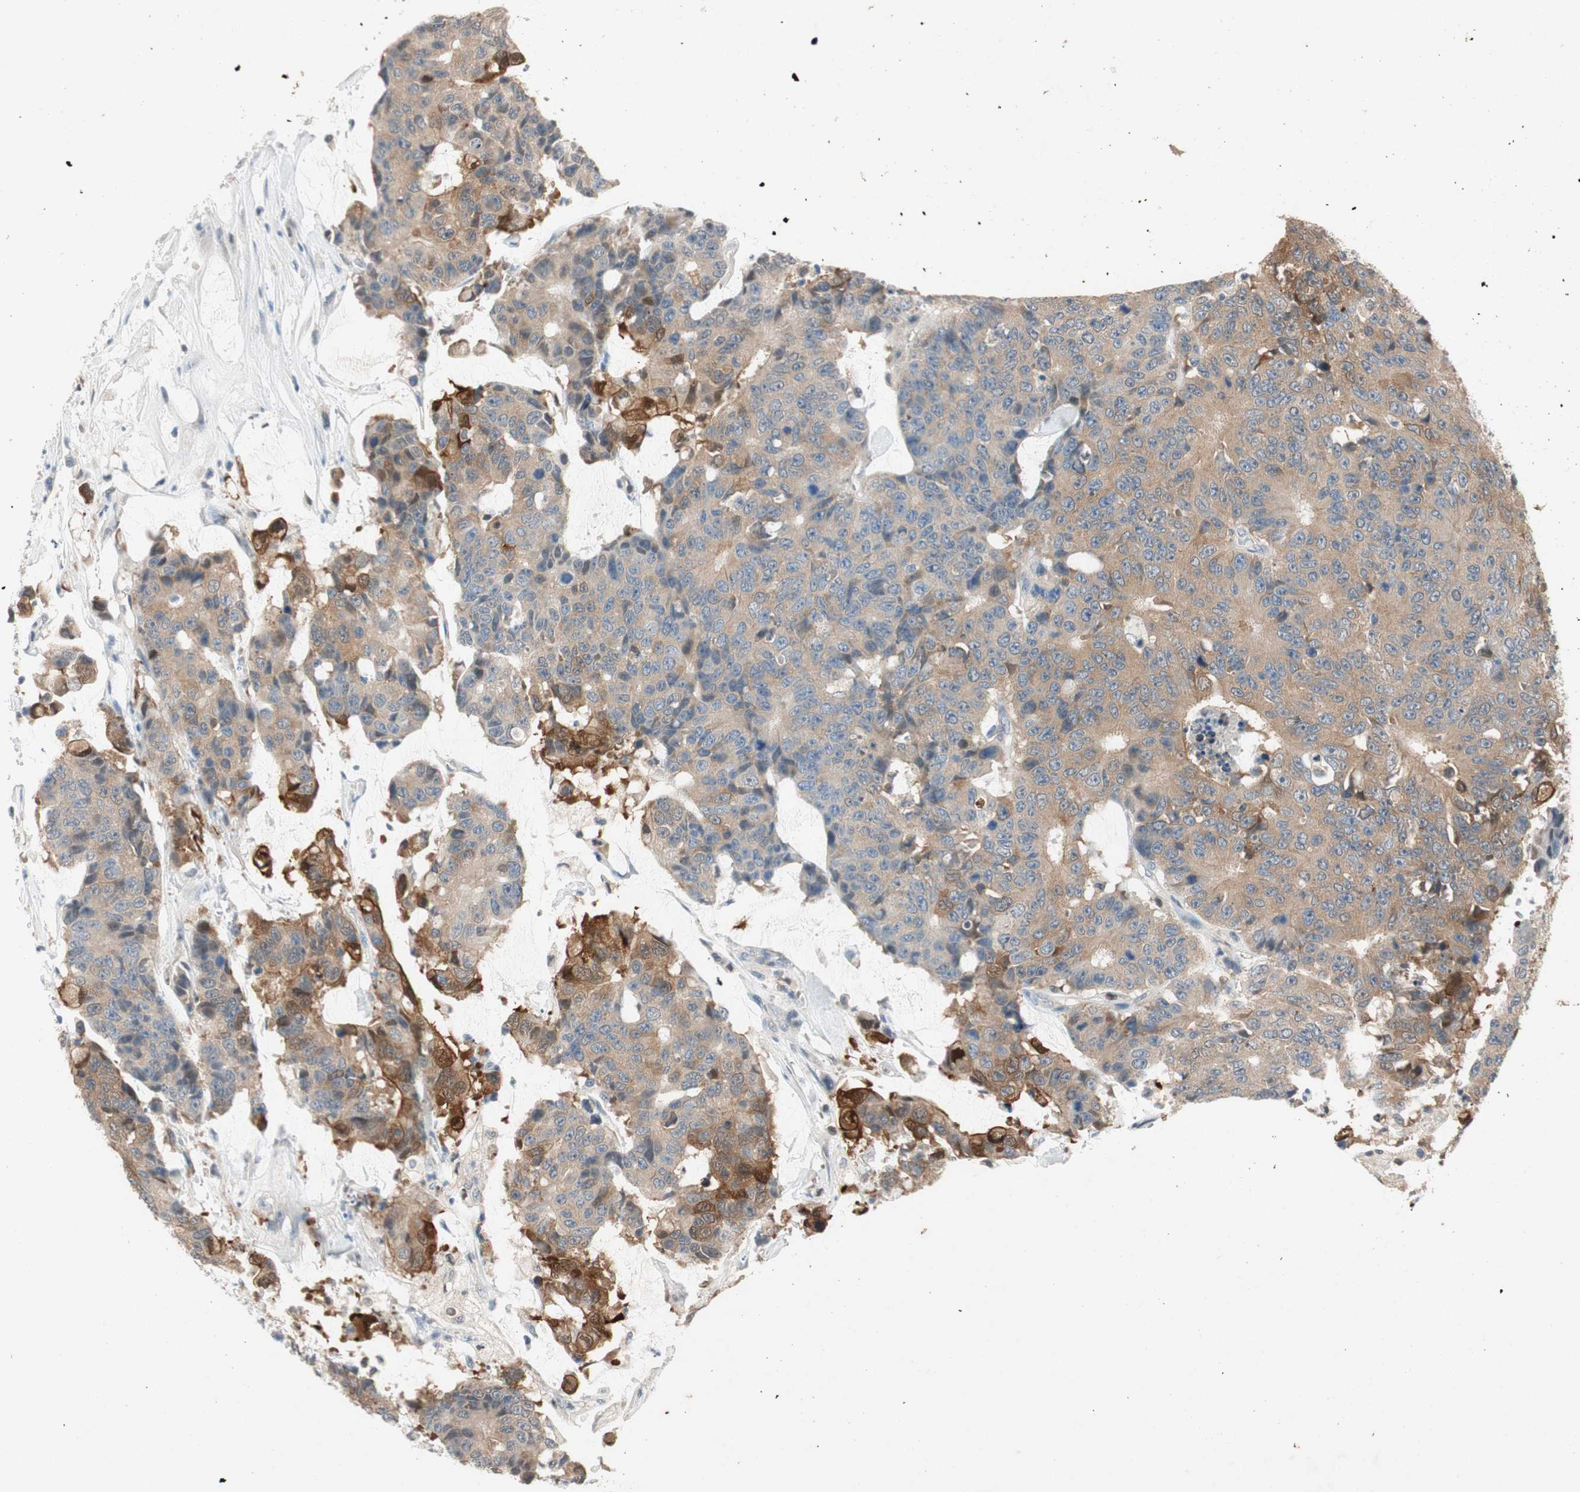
{"staining": {"intensity": "strong", "quantity": "<25%", "location": "cytoplasmic/membranous,nuclear"}, "tissue": "colorectal cancer", "cell_type": "Tumor cells", "image_type": "cancer", "snomed": [{"axis": "morphology", "description": "Adenocarcinoma, NOS"}, {"axis": "topography", "description": "Colon"}], "caption": "Immunohistochemistry (IHC) (DAB) staining of colorectal cancer (adenocarcinoma) exhibits strong cytoplasmic/membranous and nuclear protein staining in approximately <25% of tumor cells.", "gene": "SERPINB5", "patient": {"sex": "female", "age": 86}}